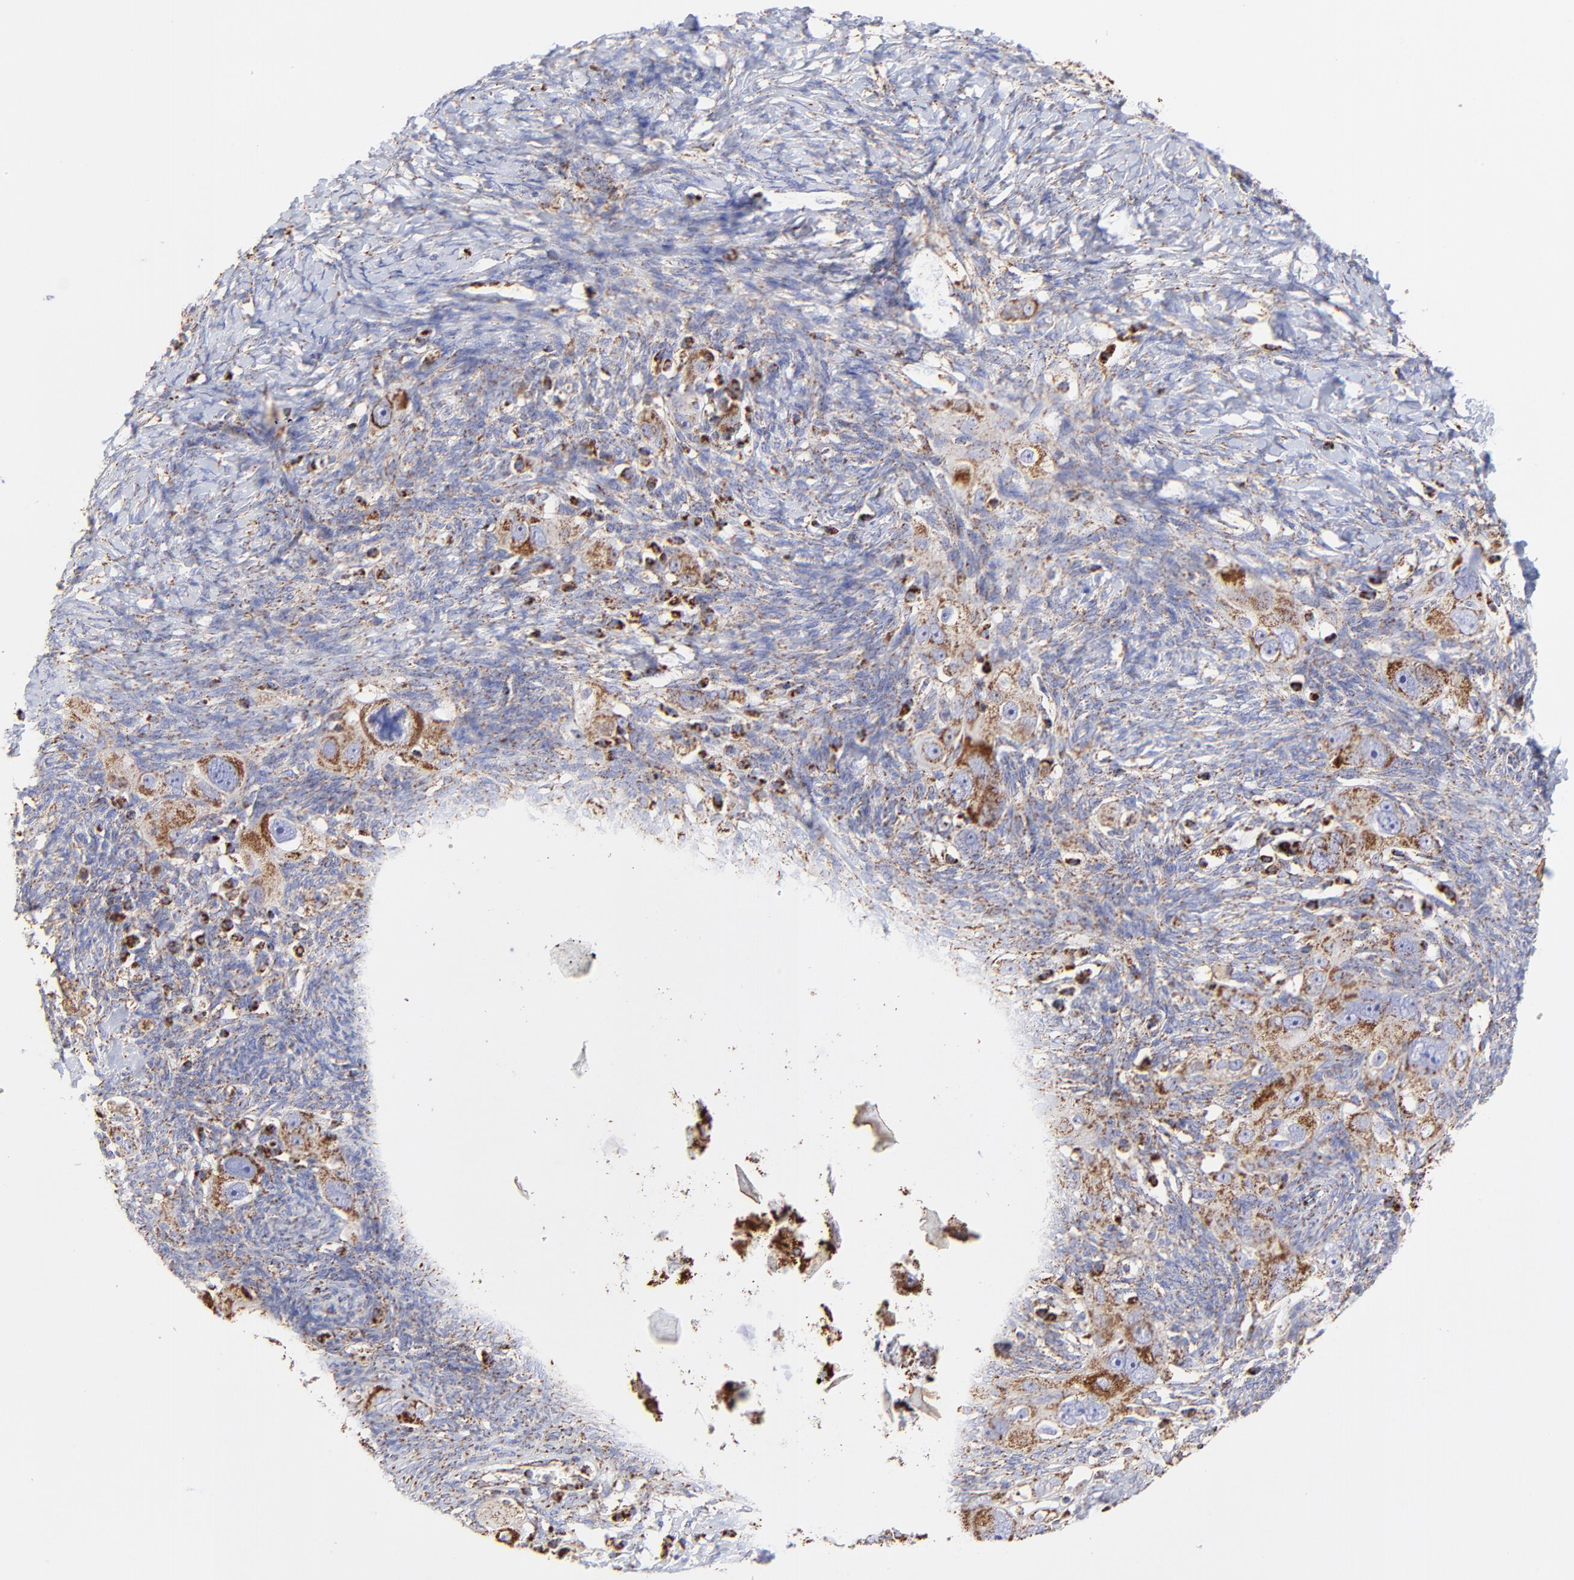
{"staining": {"intensity": "strong", "quantity": ">75%", "location": "cytoplasmic/membranous"}, "tissue": "ovarian cancer", "cell_type": "Tumor cells", "image_type": "cancer", "snomed": [{"axis": "morphology", "description": "Normal tissue, NOS"}, {"axis": "morphology", "description": "Cystadenocarcinoma, serous, NOS"}, {"axis": "topography", "description": "Ovary"}], "caption": "Ovarian serous cystadenocarcinoma stained for a protein shows strong cytoplasmic/membranous positivity in tumor cells.", "gene": "ECH1", "patient": {"sex": "female", "age": 62}}